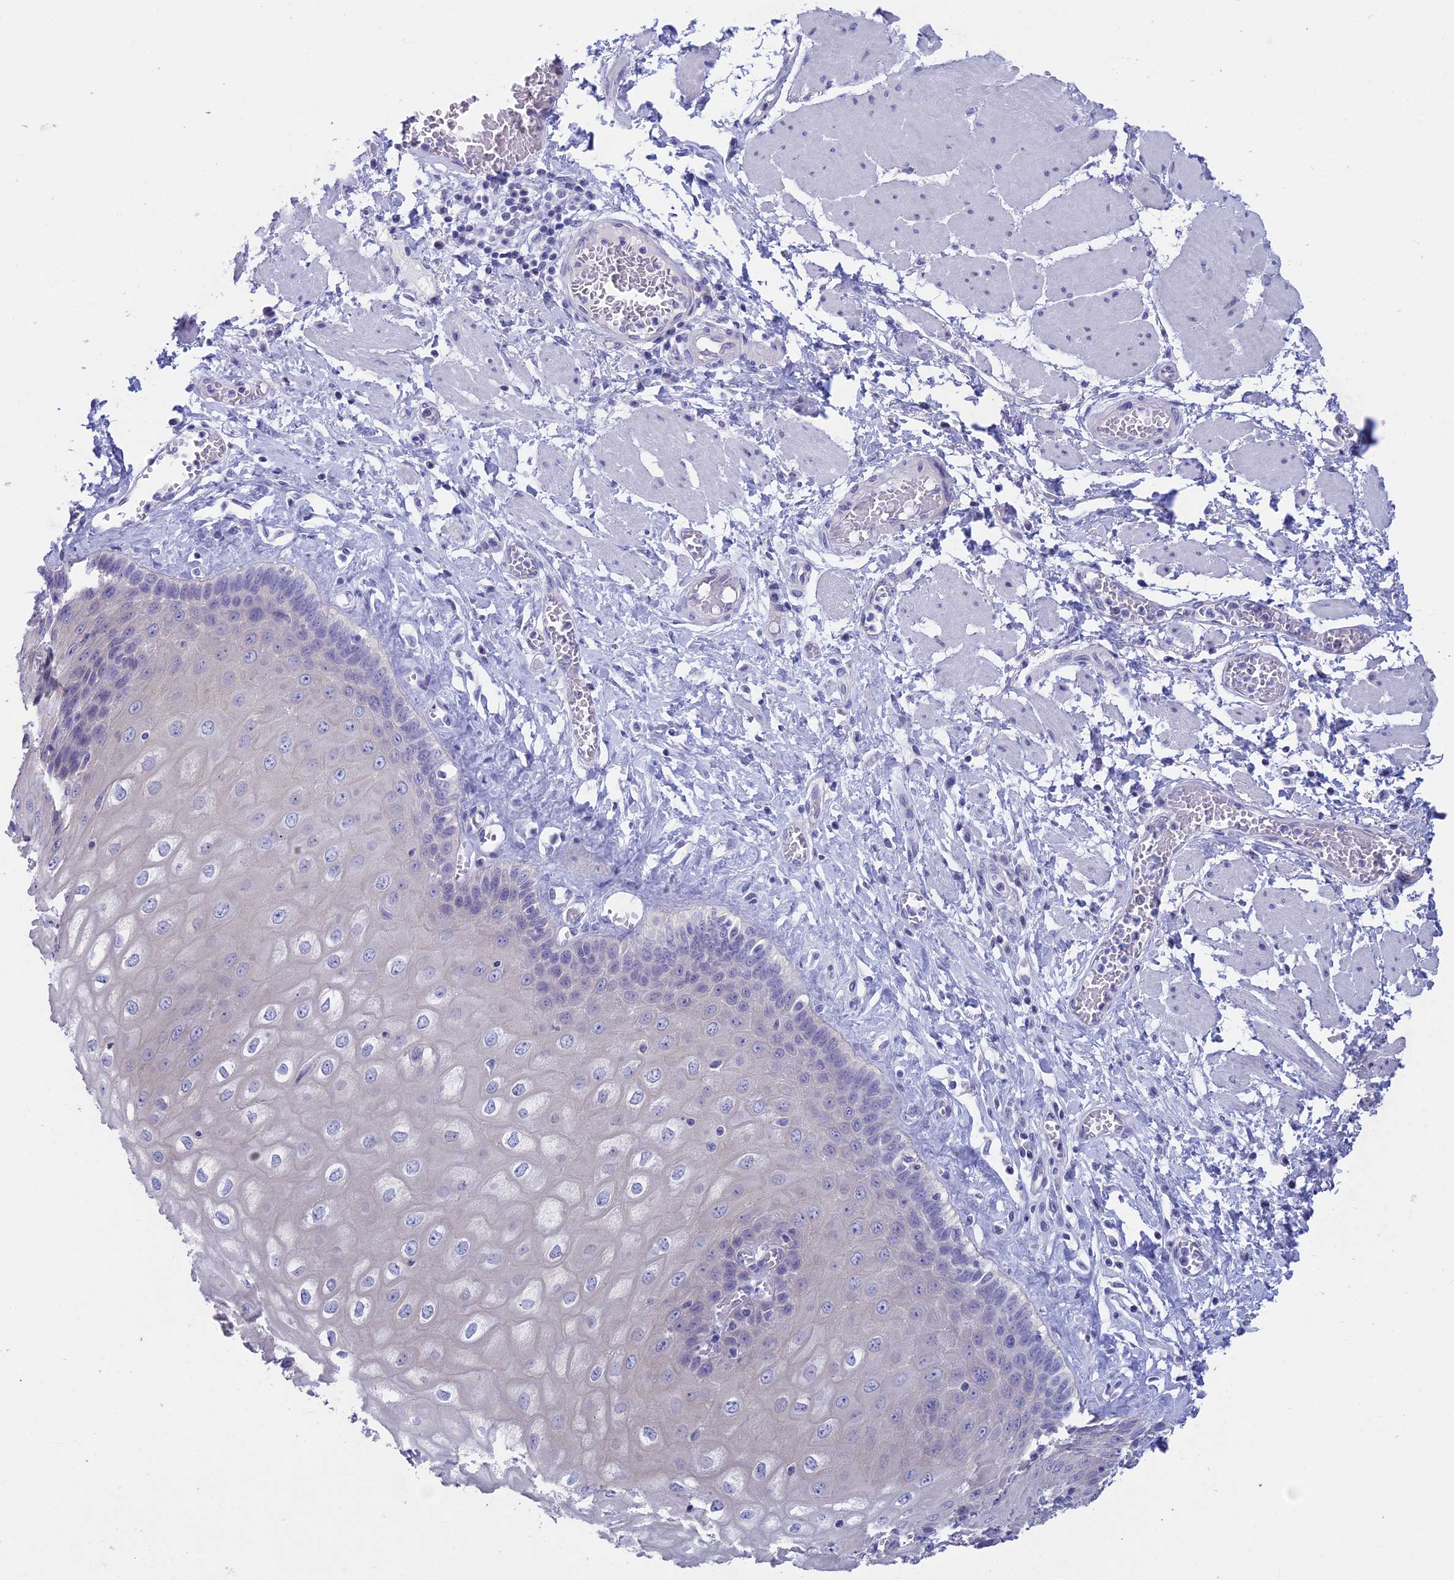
{"staining": {"intensity": "negative", "quantity": "none", "location": "none"}, "tissue": "esophagus", "cell_type": "Squamous epithelial cells", "image_type": "normal", "snomed": [{"axis": "morphology", "description": "Normal tissue, NOS"}, {"axis": "topography", "description": "Esophagus"}], "caption": "A high-resolution histopathology image shows IHC staining of normal esophagus, which reveals no significant expression in squamous epithelial cells.", "gene": "BTBD19", "patient": {"sex": "male", "age": 60}}